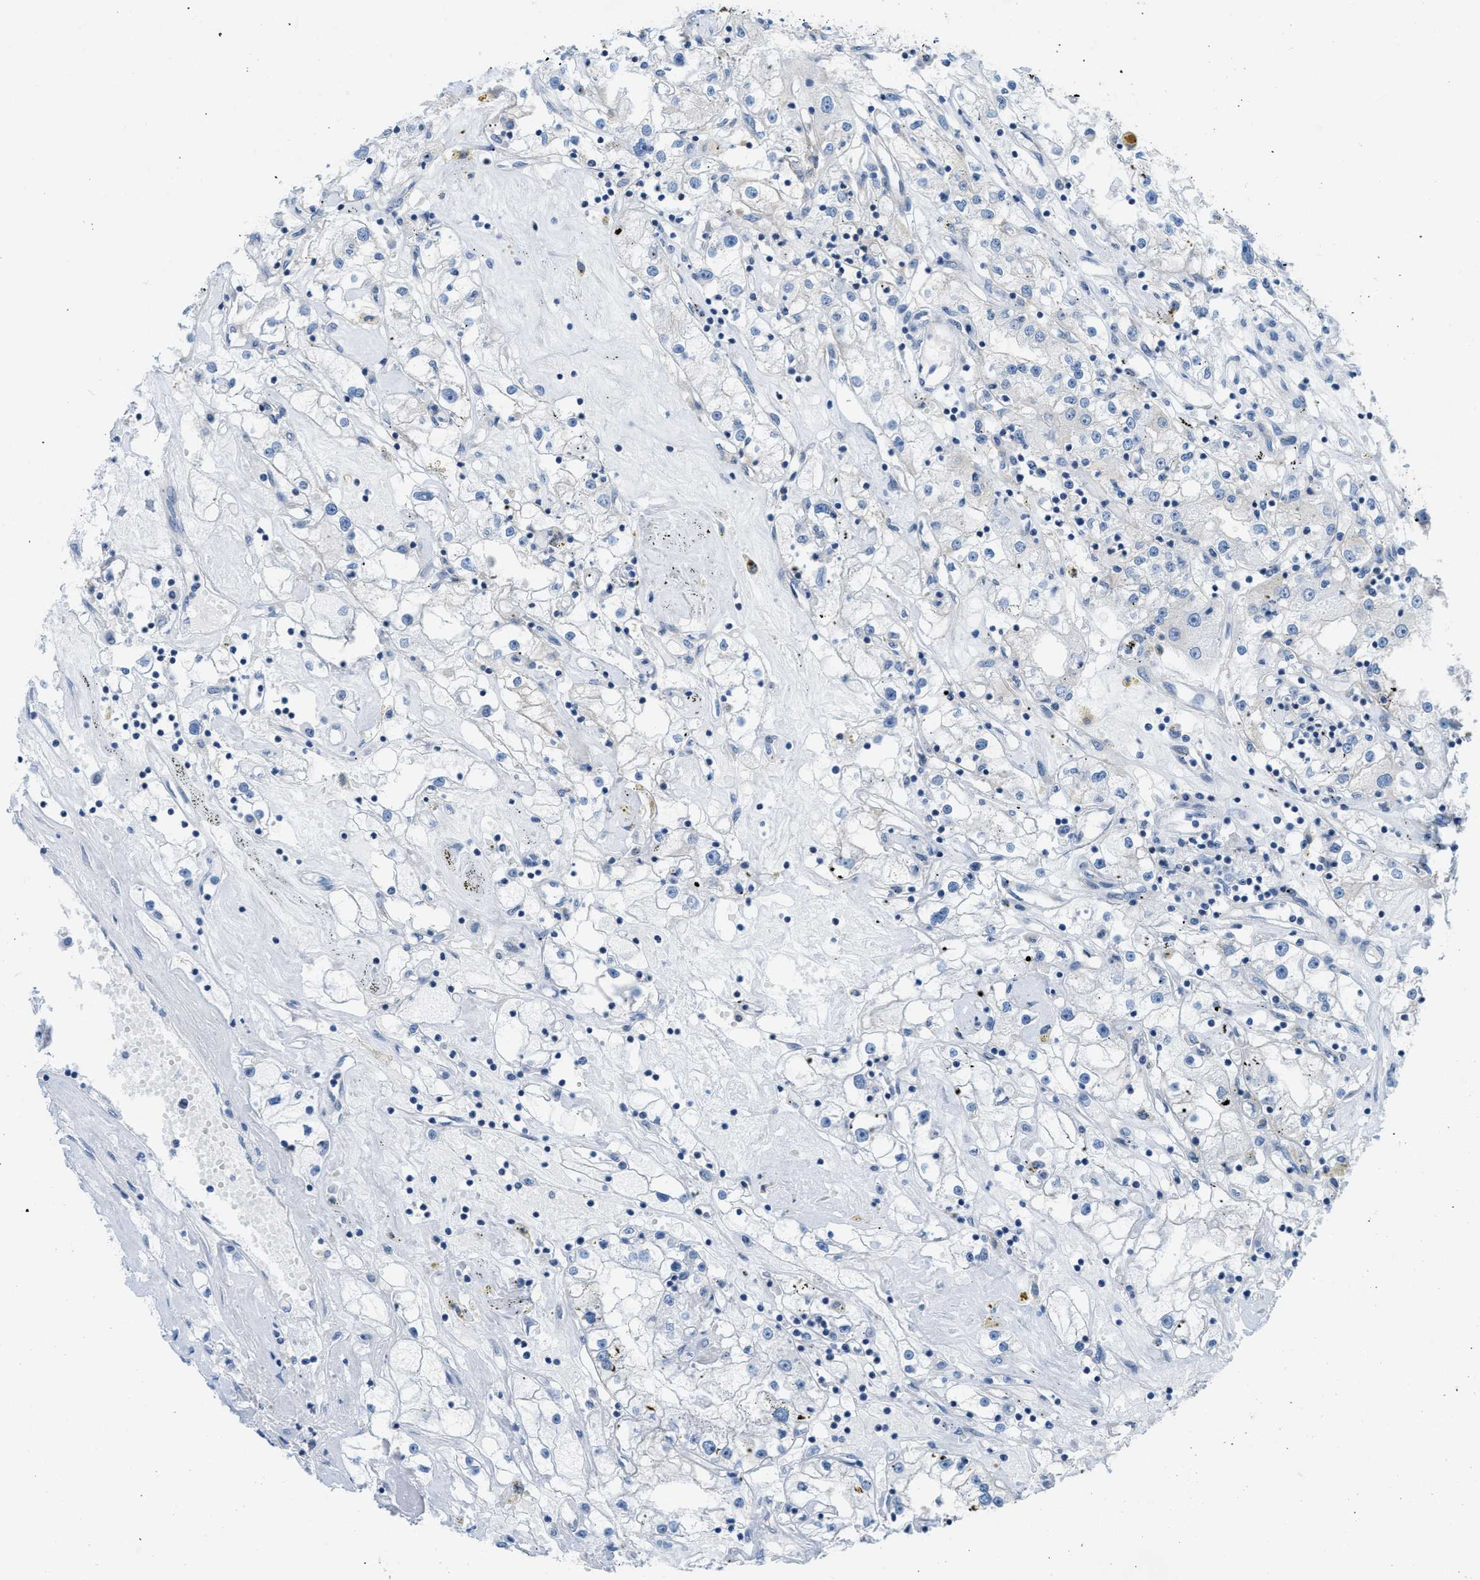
{"staining": {"intensity": "negative", "quantity": "none", "location": "none"}, "tissue": "renal cancer", "cell_type": "Tumor cells", "image_type": "cancer", "snomed": [{"axis": "morphology", "description": "Adenocarcinoma, NOS"}, {"axis": "topography", "description": "Kidney"}], "caption": "A histopathology image of human renal cancer is negative for staining in tumor cells.", "gene": "ASGR1", "patient": {"sex": "male", "age": 56}}